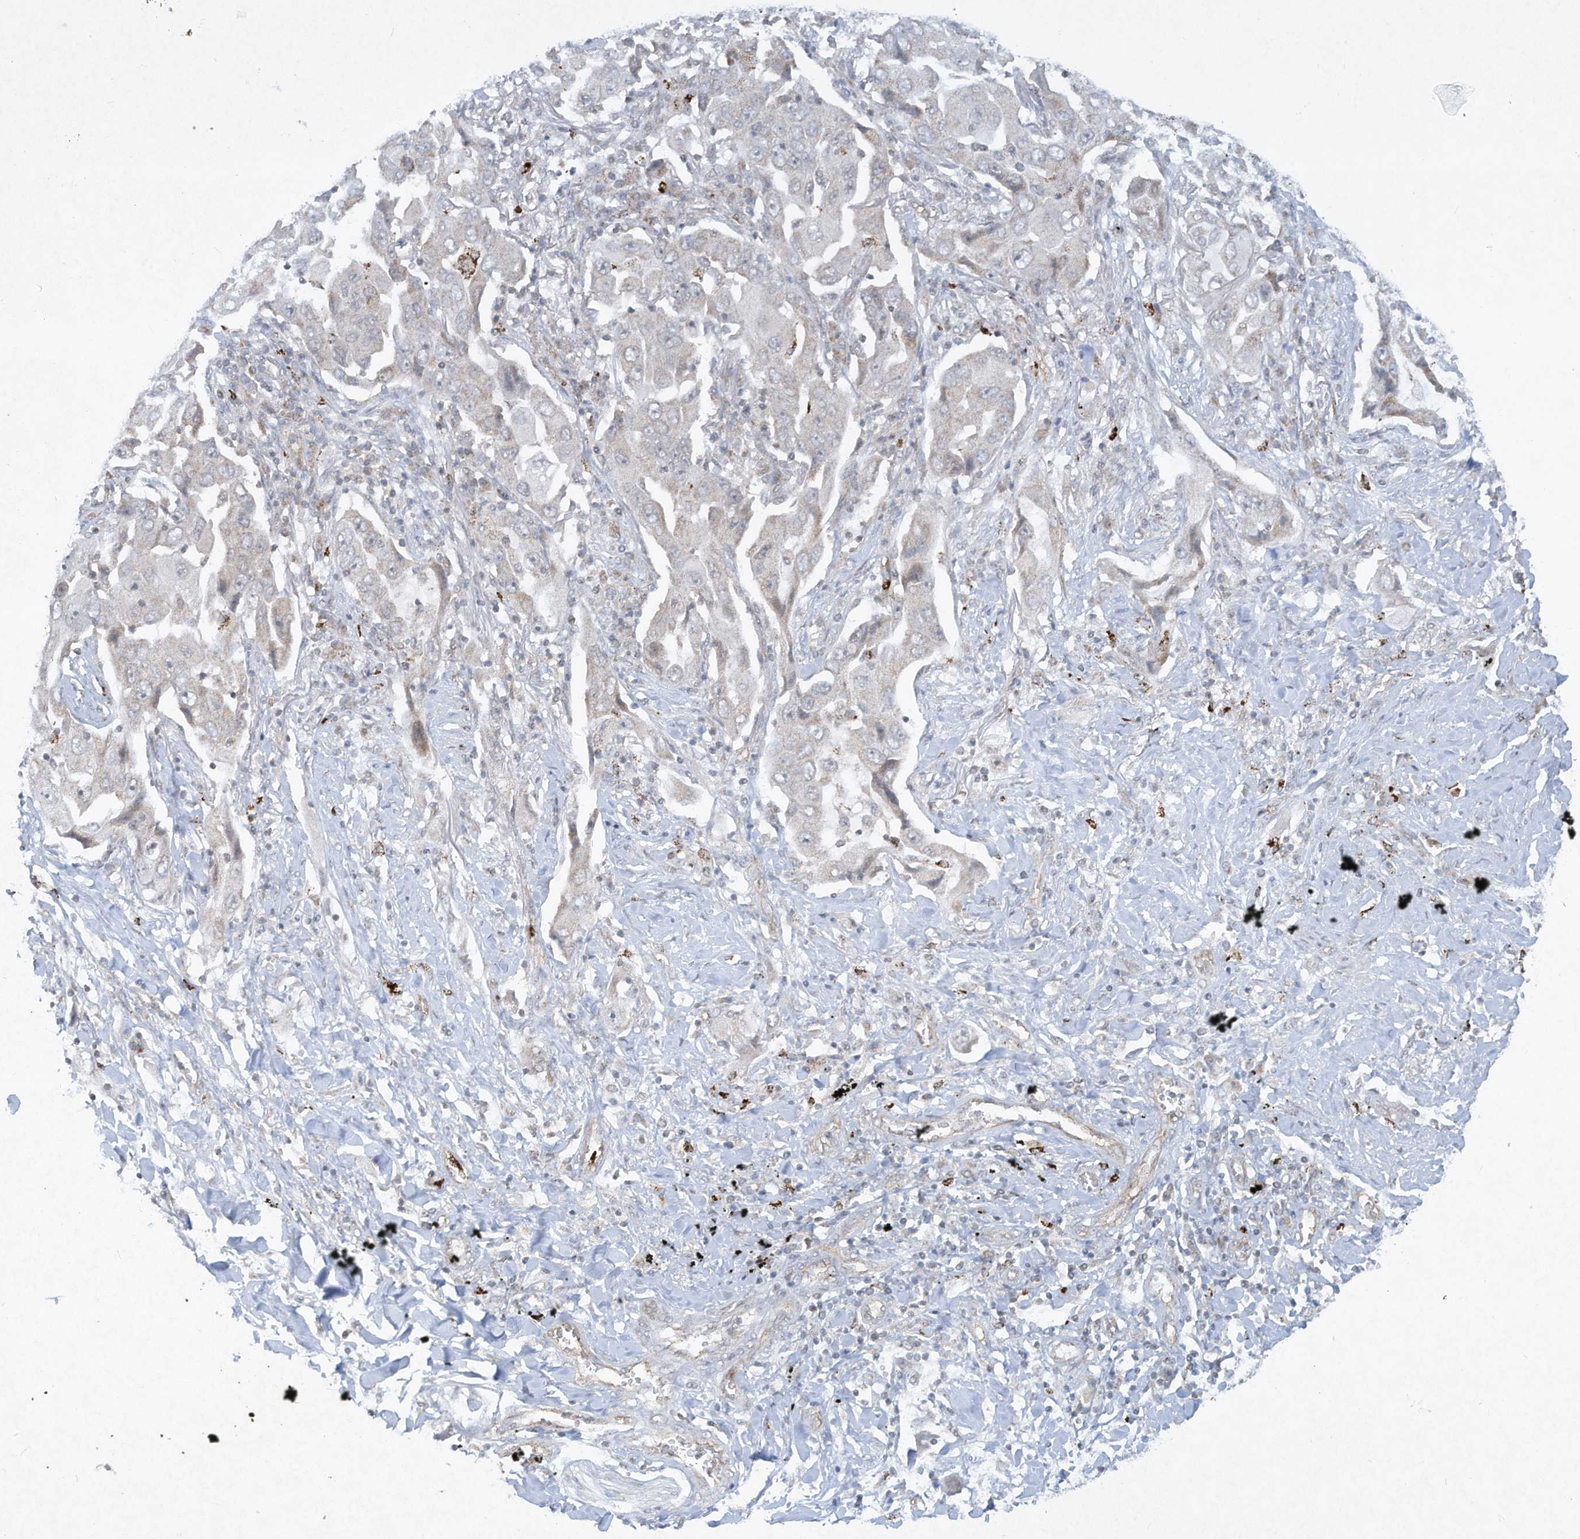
{"staining": {"intensity": "negative", "quantity": "none", "location": "none"}, "tissue": "lung cancer", "cell_type": "Tumor cells", "image_type": "cancer", "snomed": [{"axis": "morphology", "description": "Adenocarcinoma, NOS"}, {"axis": "topography", "description": "Lung"}], "caption": "IHC histopathology image of human lung cancer stained for a protein (brown), which displays no staining in tumor cells.", "gene": "CHRNA4", "patient": {"sex": "female", "age": 65}}